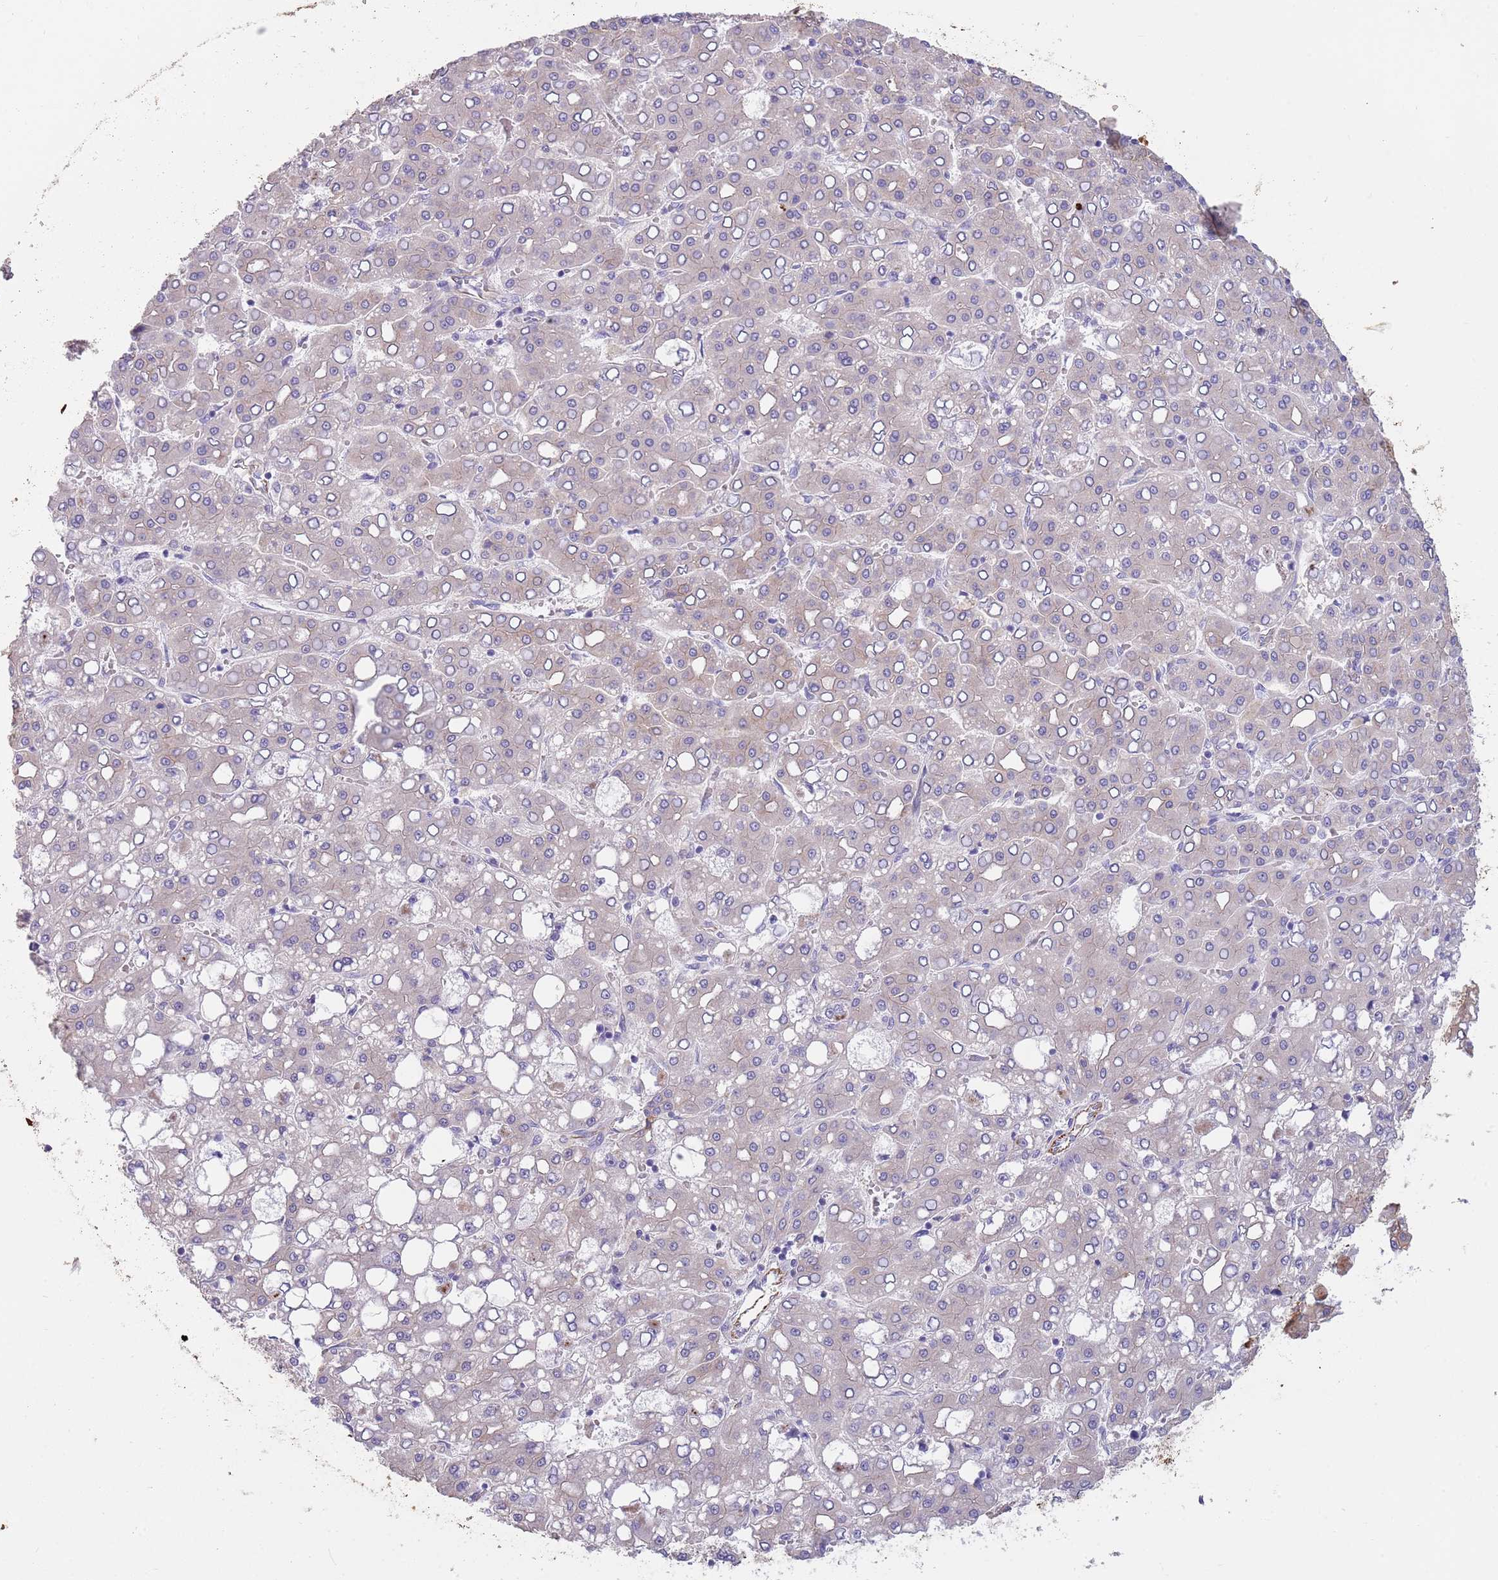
{"staining": {"intensity": "negative", "quantity": "none", "location": "none"}, "tissue": "liver cancer", "cell_type": "Tumor cells", "image_type": "cancer", "snomed": [{"axis": "morphology", "description": "Carcinoma, Hepatocellular, NOS"}, {"axis": "topography", "description": "Liver"}], "caption": "Hepatocellular carcinoma (liver) was stained to show a protein in brown. There is no significant positivity in tumor cells.", "gene": "MOGAT1", "patient": {"sex": "male", "age": 65}}